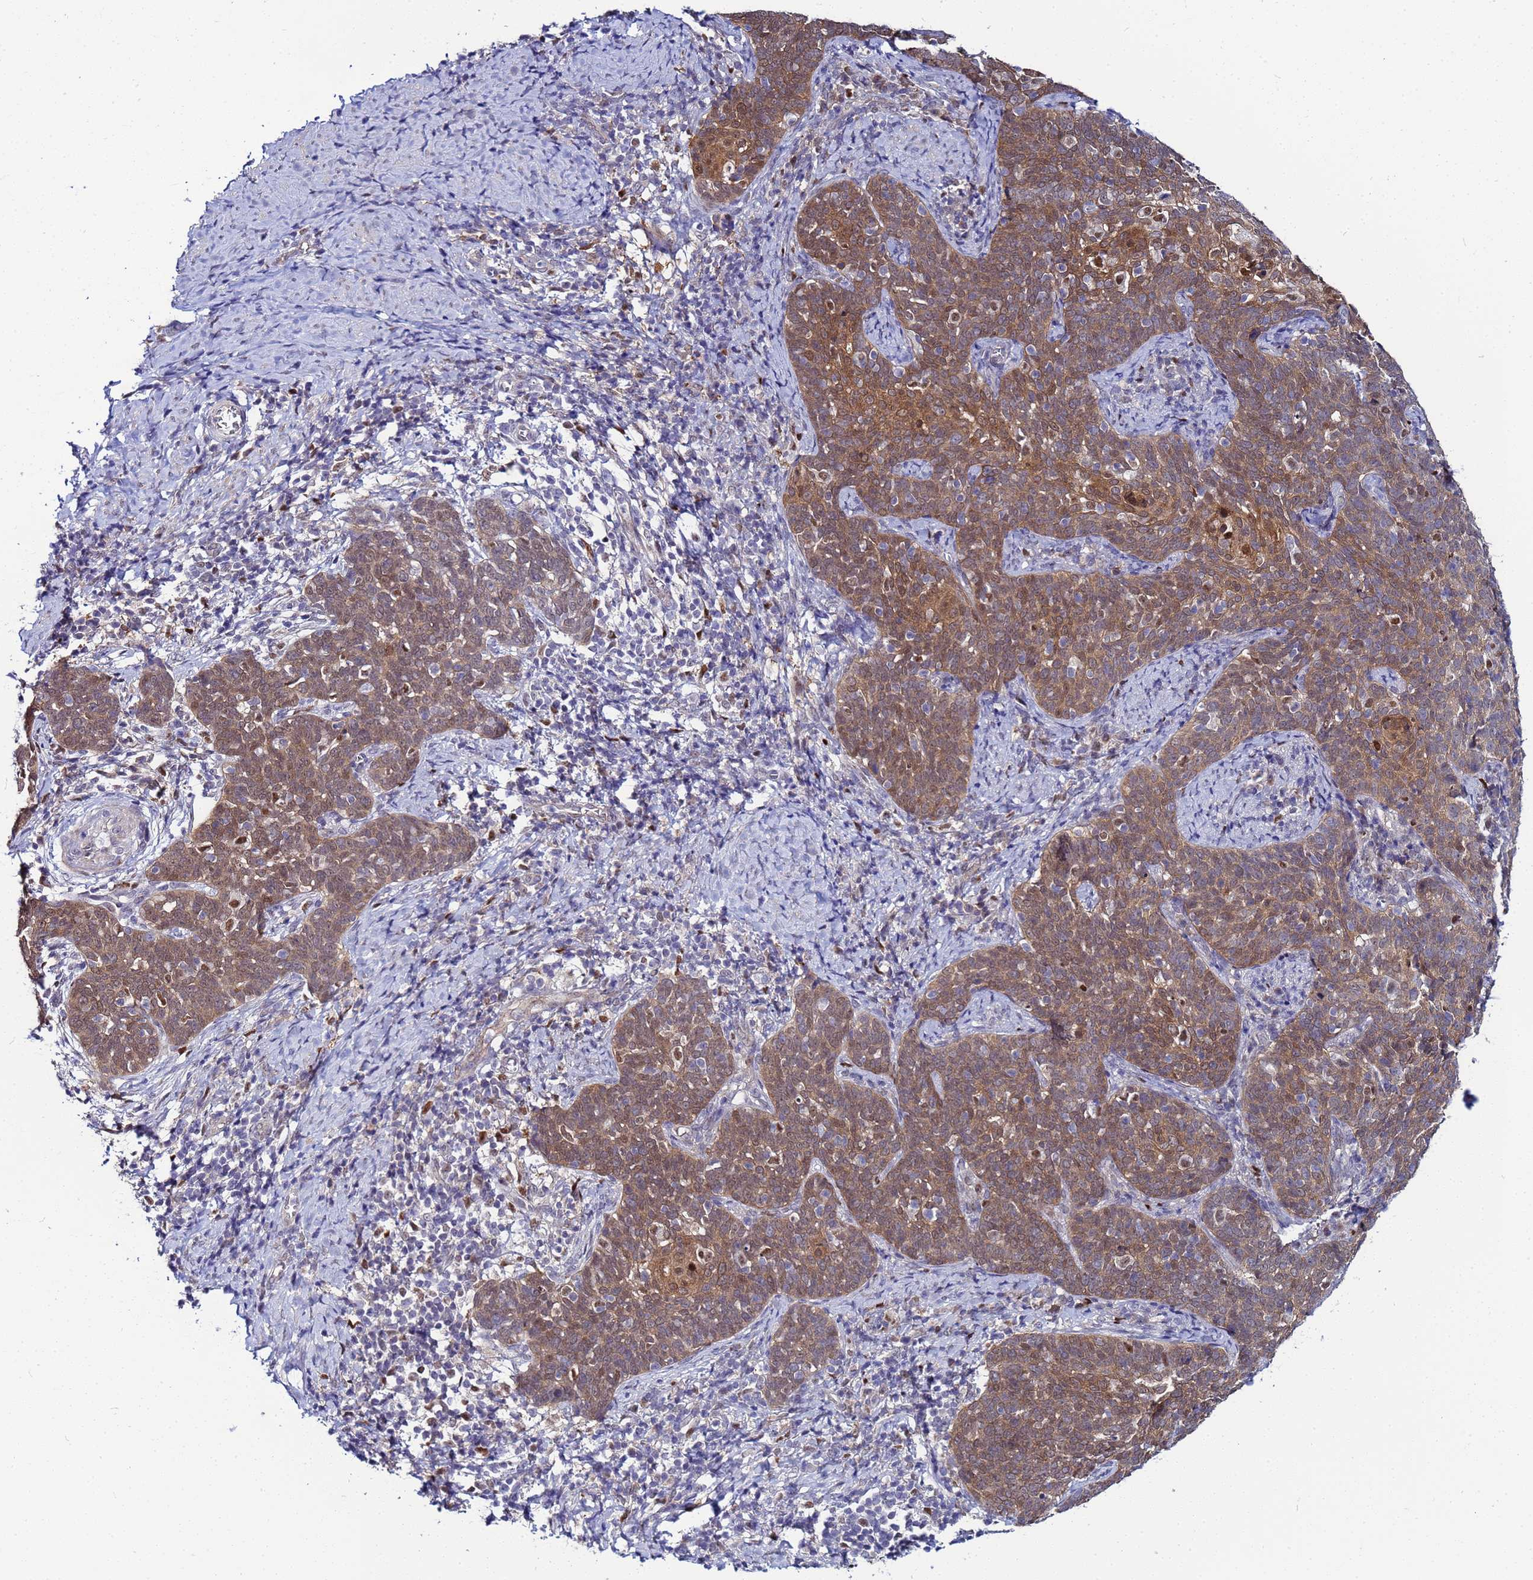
{"staining": {"intensity": "moderate", "quantity": ">75%", "location": "cytoplasmic/membranous,nuclear"}, "tissue": "cervical cancer", "cell_type": "Tumor cells", "image_type": "cancer", "snomed": [{"axis": "morphology", "description": "Normal tissue, NOS"}, {"axis": "morphology", "description": "Squamous cell carcinoma, NOS"}, {"axis": "topography", "description": "Cervix"}], "caption": "Cervical cancer (squamous cell carcinoma) stained for a protein displays moderate cytoplasmic/membranous and nuclear positivity in tumor cells.", "gene": "SLC25A37", "patient": {"sex": "female", "age": 39}}